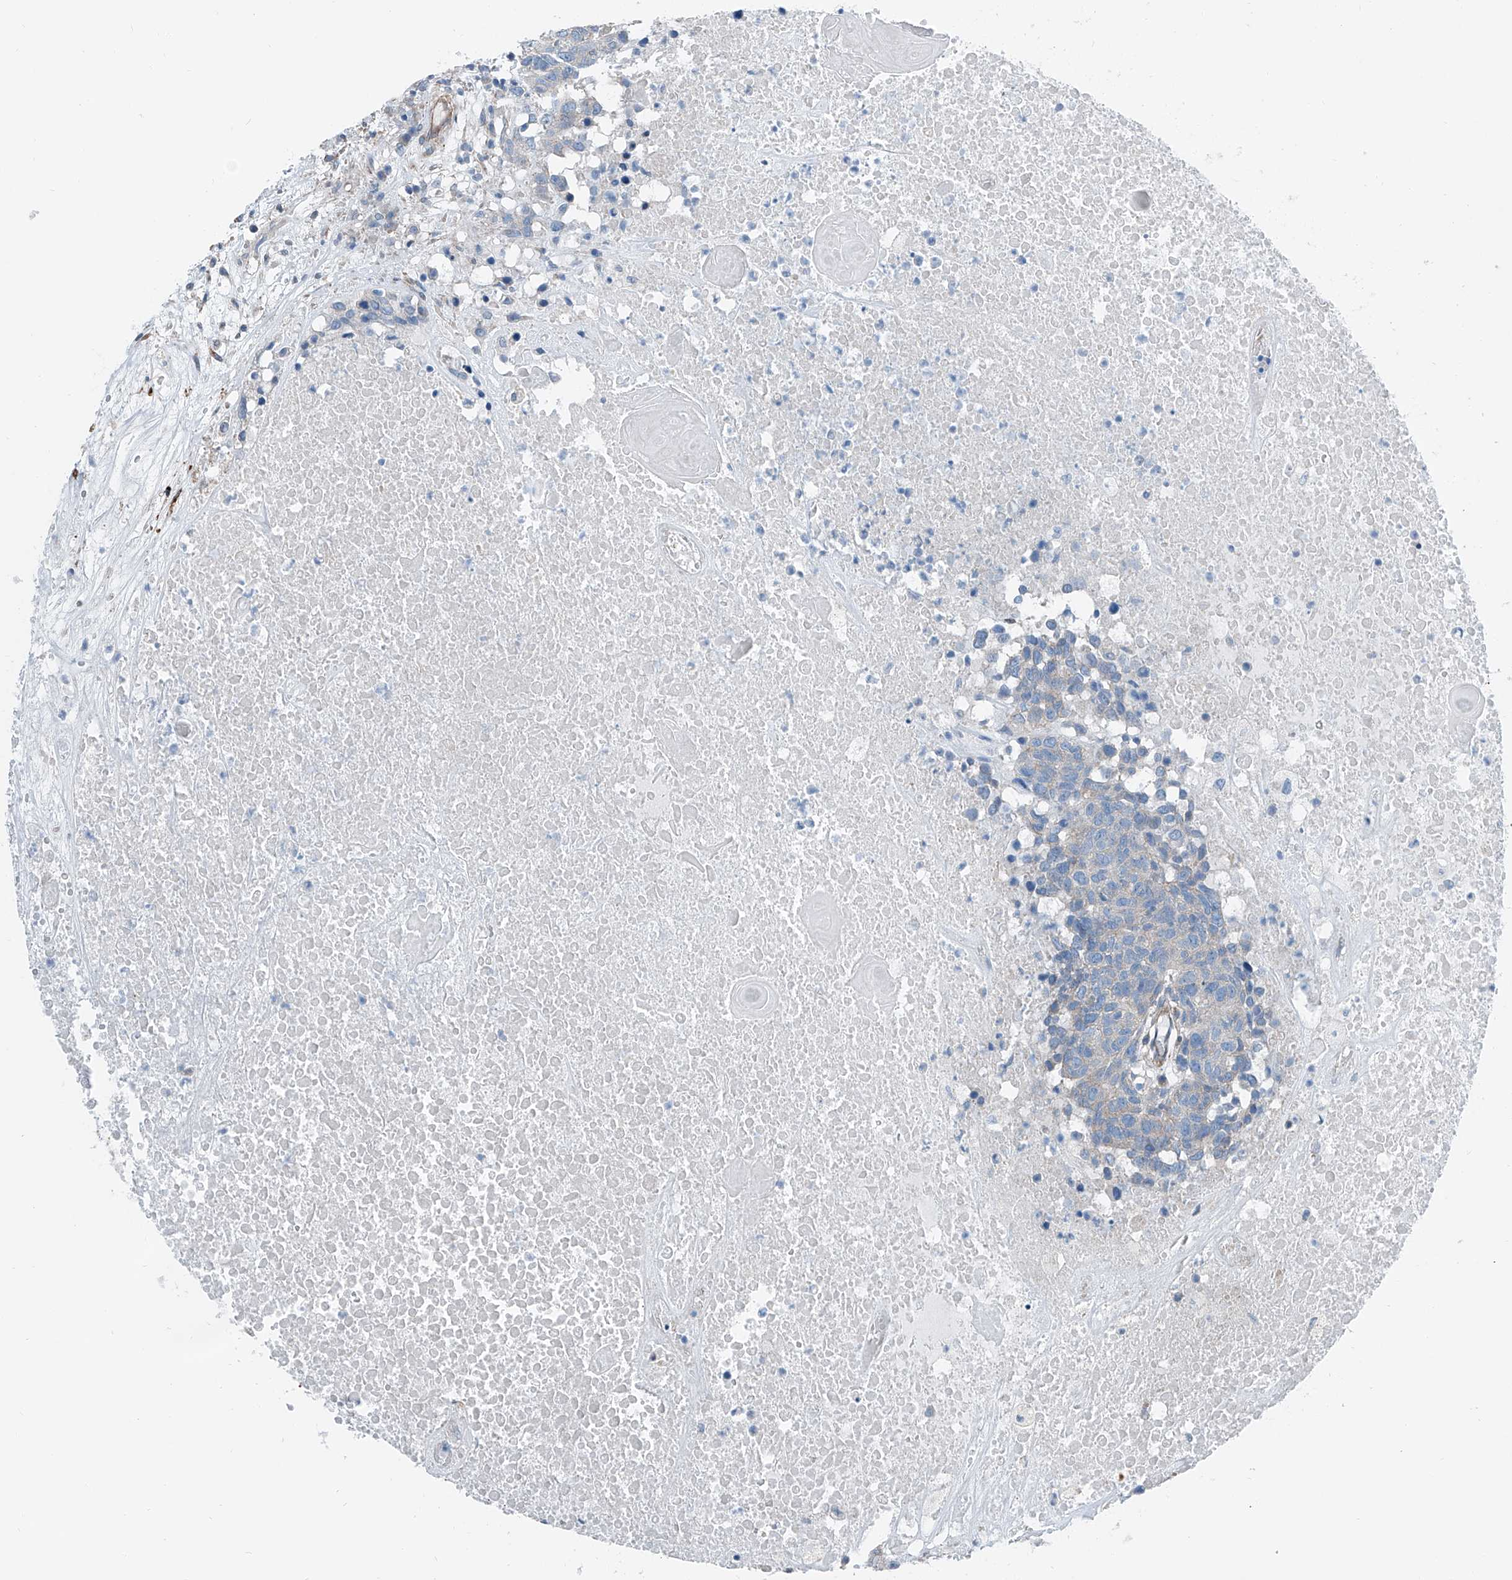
{"staining": {"intensity": "negative", "quantity": "none", "location": "none"}, "tissue": "head and neck cancer", "cell_type": "Tumor cells", "image_type": "cancer", "snomed": [{"axis": "morphology", "description": "Squamous cell carcinoma, NOS"}, {"axis": "topography", "description": "Head-Neck"}], "caption": "IHC histopathology image of neoplastic tissue: human head and neck cancer stained with DAB (3,3'-diaminobenzidine) reveals no significant protein positivity in tumor cells.", "gene": "THEMIS2", "patient": {"sex": "male", "age": 66}}